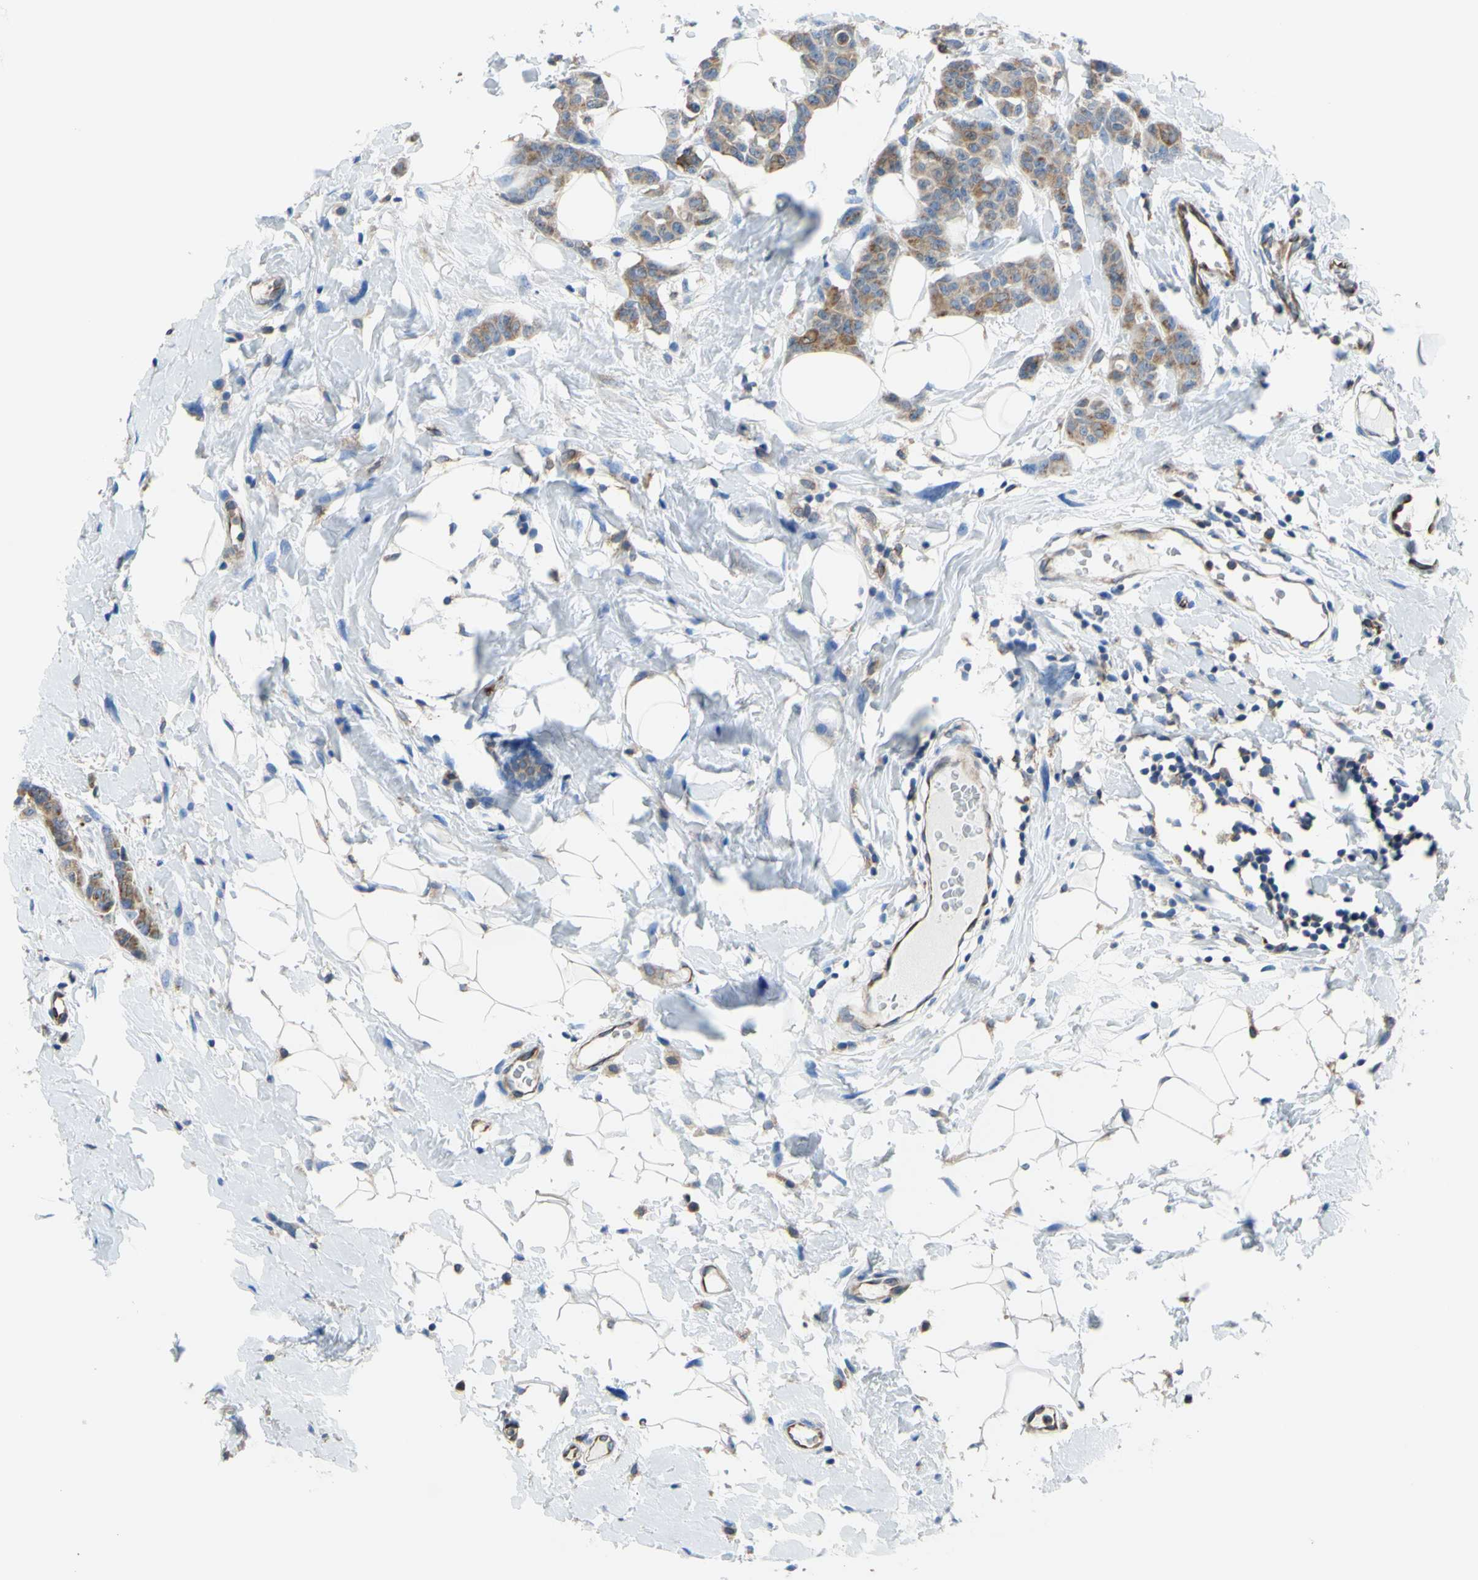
{"staining": {"intensity": "moderate", "quantity": "25%-75%", "location": "cytoplasmic/membranous"}, "tissue": "breast cancer", "cell_type": "Tumor cells", "image_type": "cancer", "snomed": [{"axis": "morphology", "description": "Normal tissue, NOS"}, {"axis": "morphology", "description": "Duct carcinoma"}, {"axis": "topography", "description": "Breast"}], "caption": "Protein expression analysis of human breast infiltrating ductal carcinoma reveals moderate cytoplasmic/membranous staining in about 25%-75% of tumor cells. Nuclei are stained in blue.", "gene": "MGST2", "patient": {"sex": "female", "age": 40}}